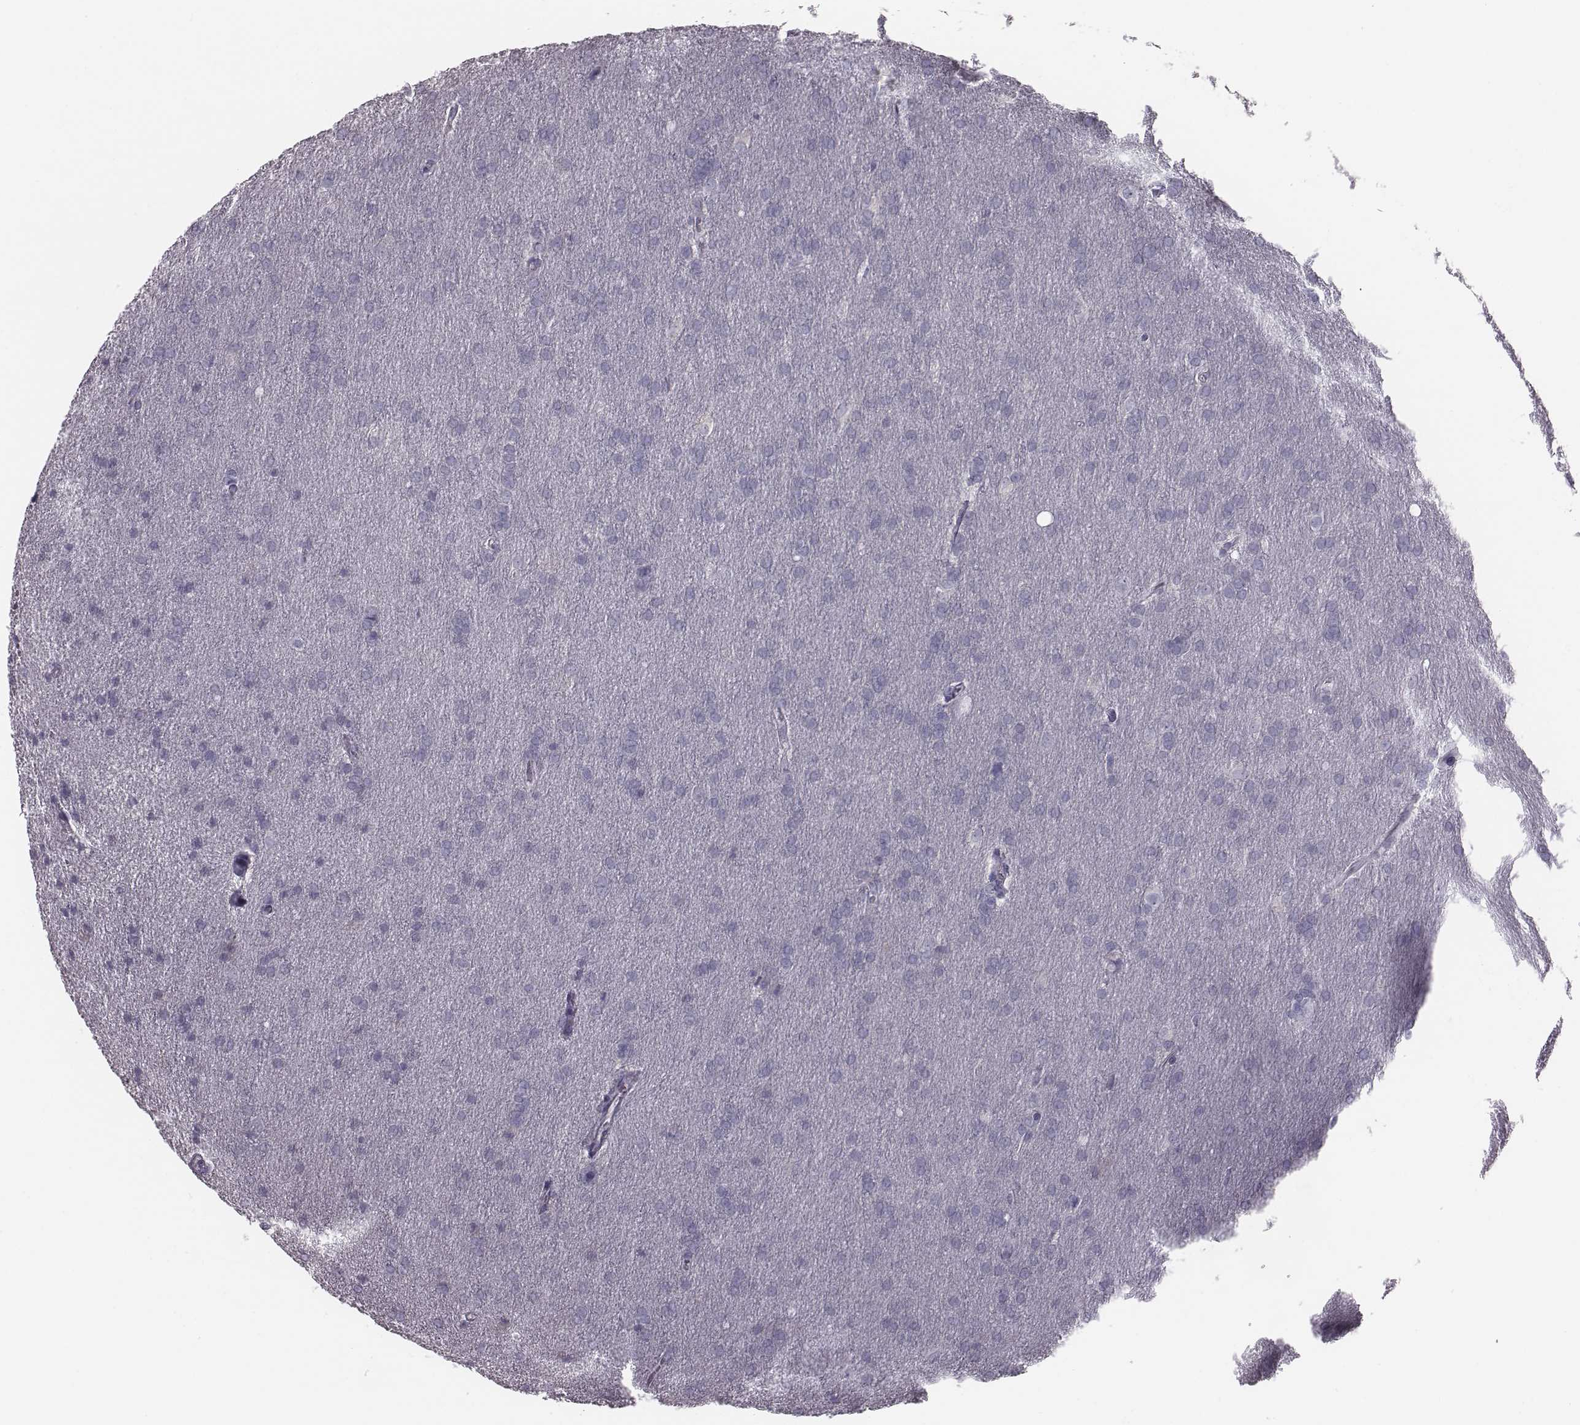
{"staining": {"intensity": "negative", "quantity": "none", "location": "none"}, "tissue": "glioma", "cell_type": "Tumor cells", "image_type": "cancer", "snomed": [{"axis": "morphology", "description": "Glioma, malignant, Low grade"}, {"axis": "topography", "description": "Brain"}], "caption": "Tumor cells are negative for protein expression in human low-grade glioma (malignant). Nuclei are stained in blue.", "gene": "CRISP1", "patient": {"sex": "female", "age": 32}}